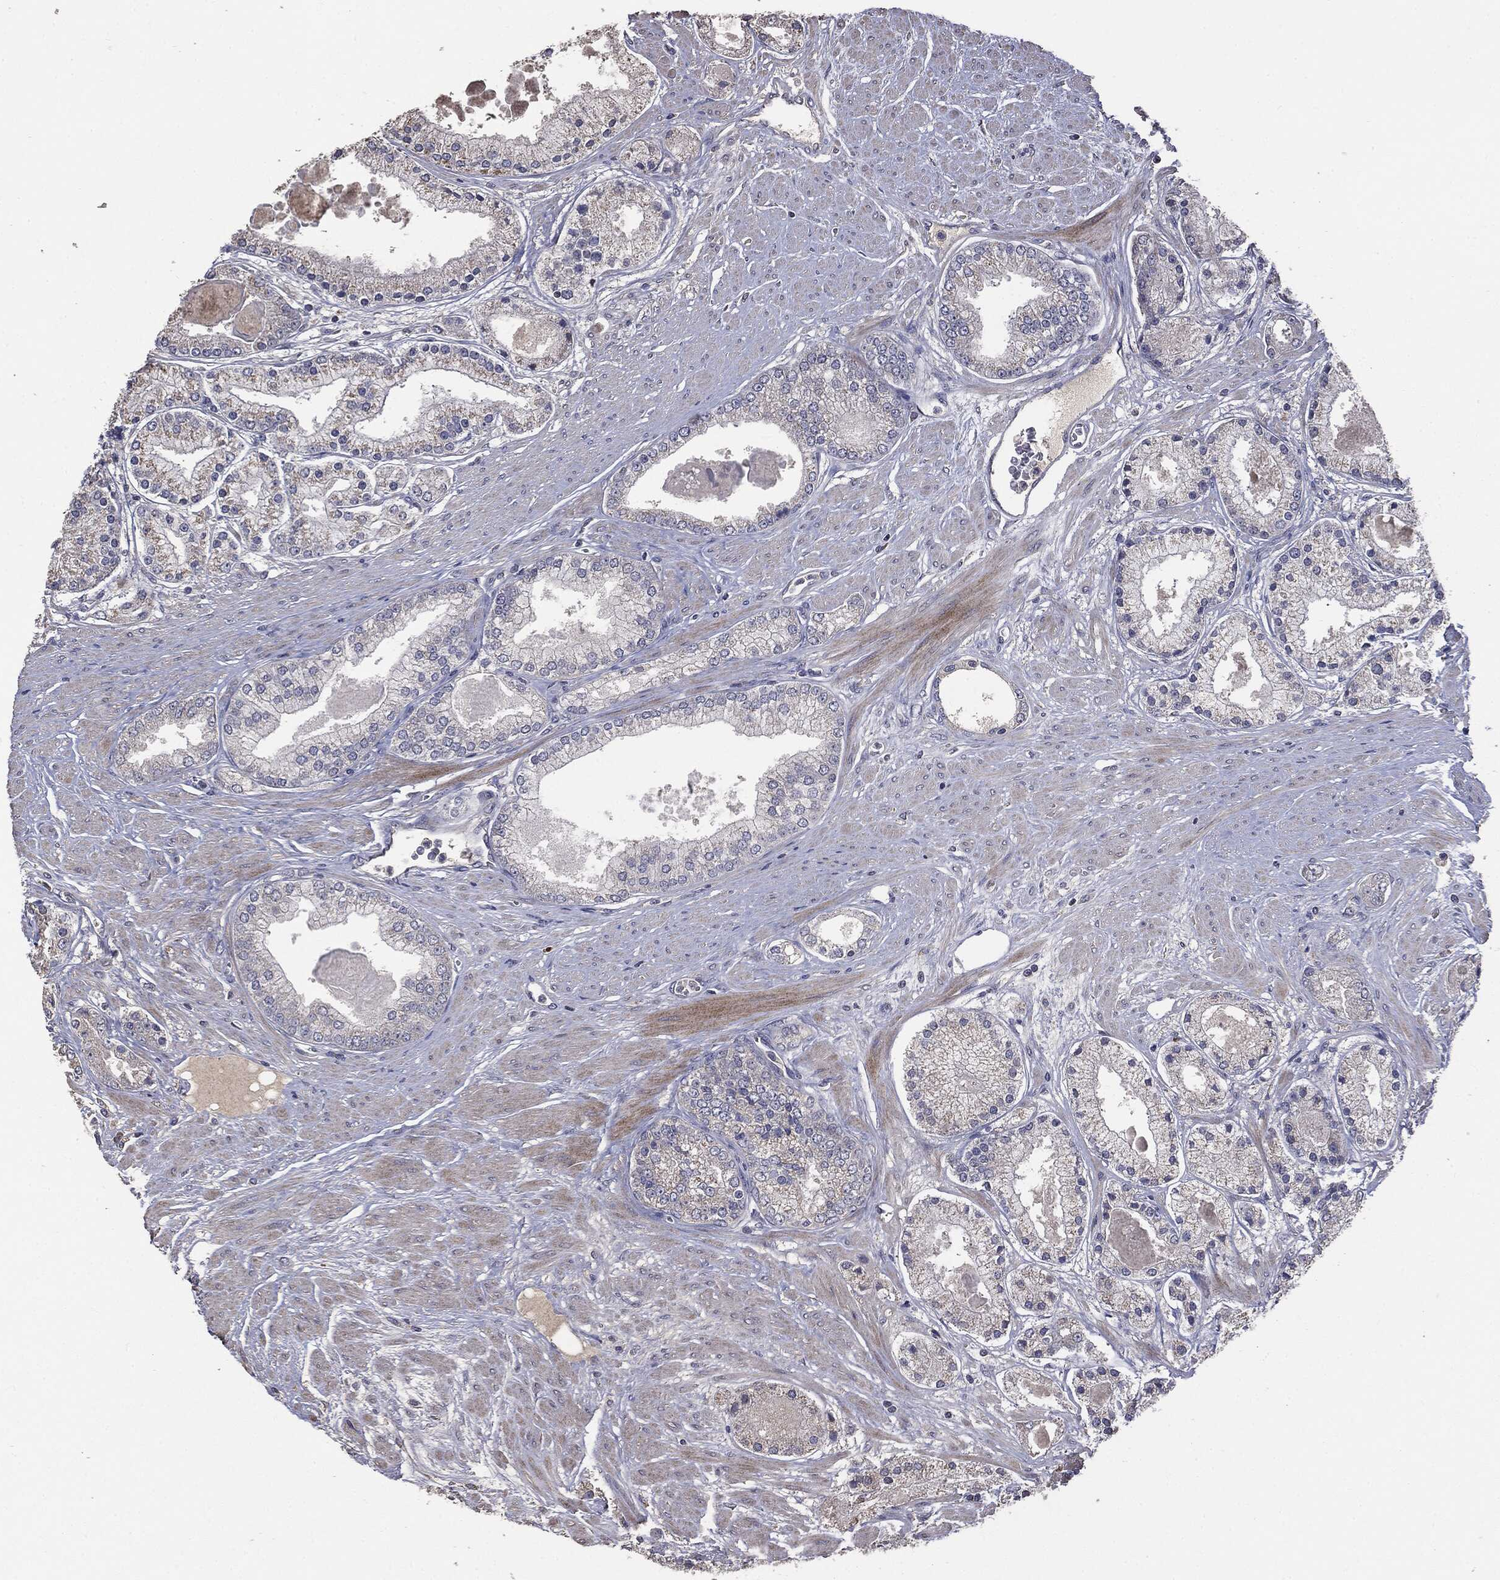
{"staining": {"intensity": "negative", "quantity": "none", "location": "none"}, "tissue": "prostate cancer", "cell_type": "Tumor cells", "image_type": "cancer", "snomed": [{"axis": "morphology", "description": "Adenocarcinoma, High grade"}, {"axis": "topography", "description": "Prostate"}], "caption": "Immunohistochemical staining of prostate high-grade adenocarcinoma shows no significant expression in tumor cells.", "gene": "MTOR", "patient": {"sex": "male", "age": 67}}